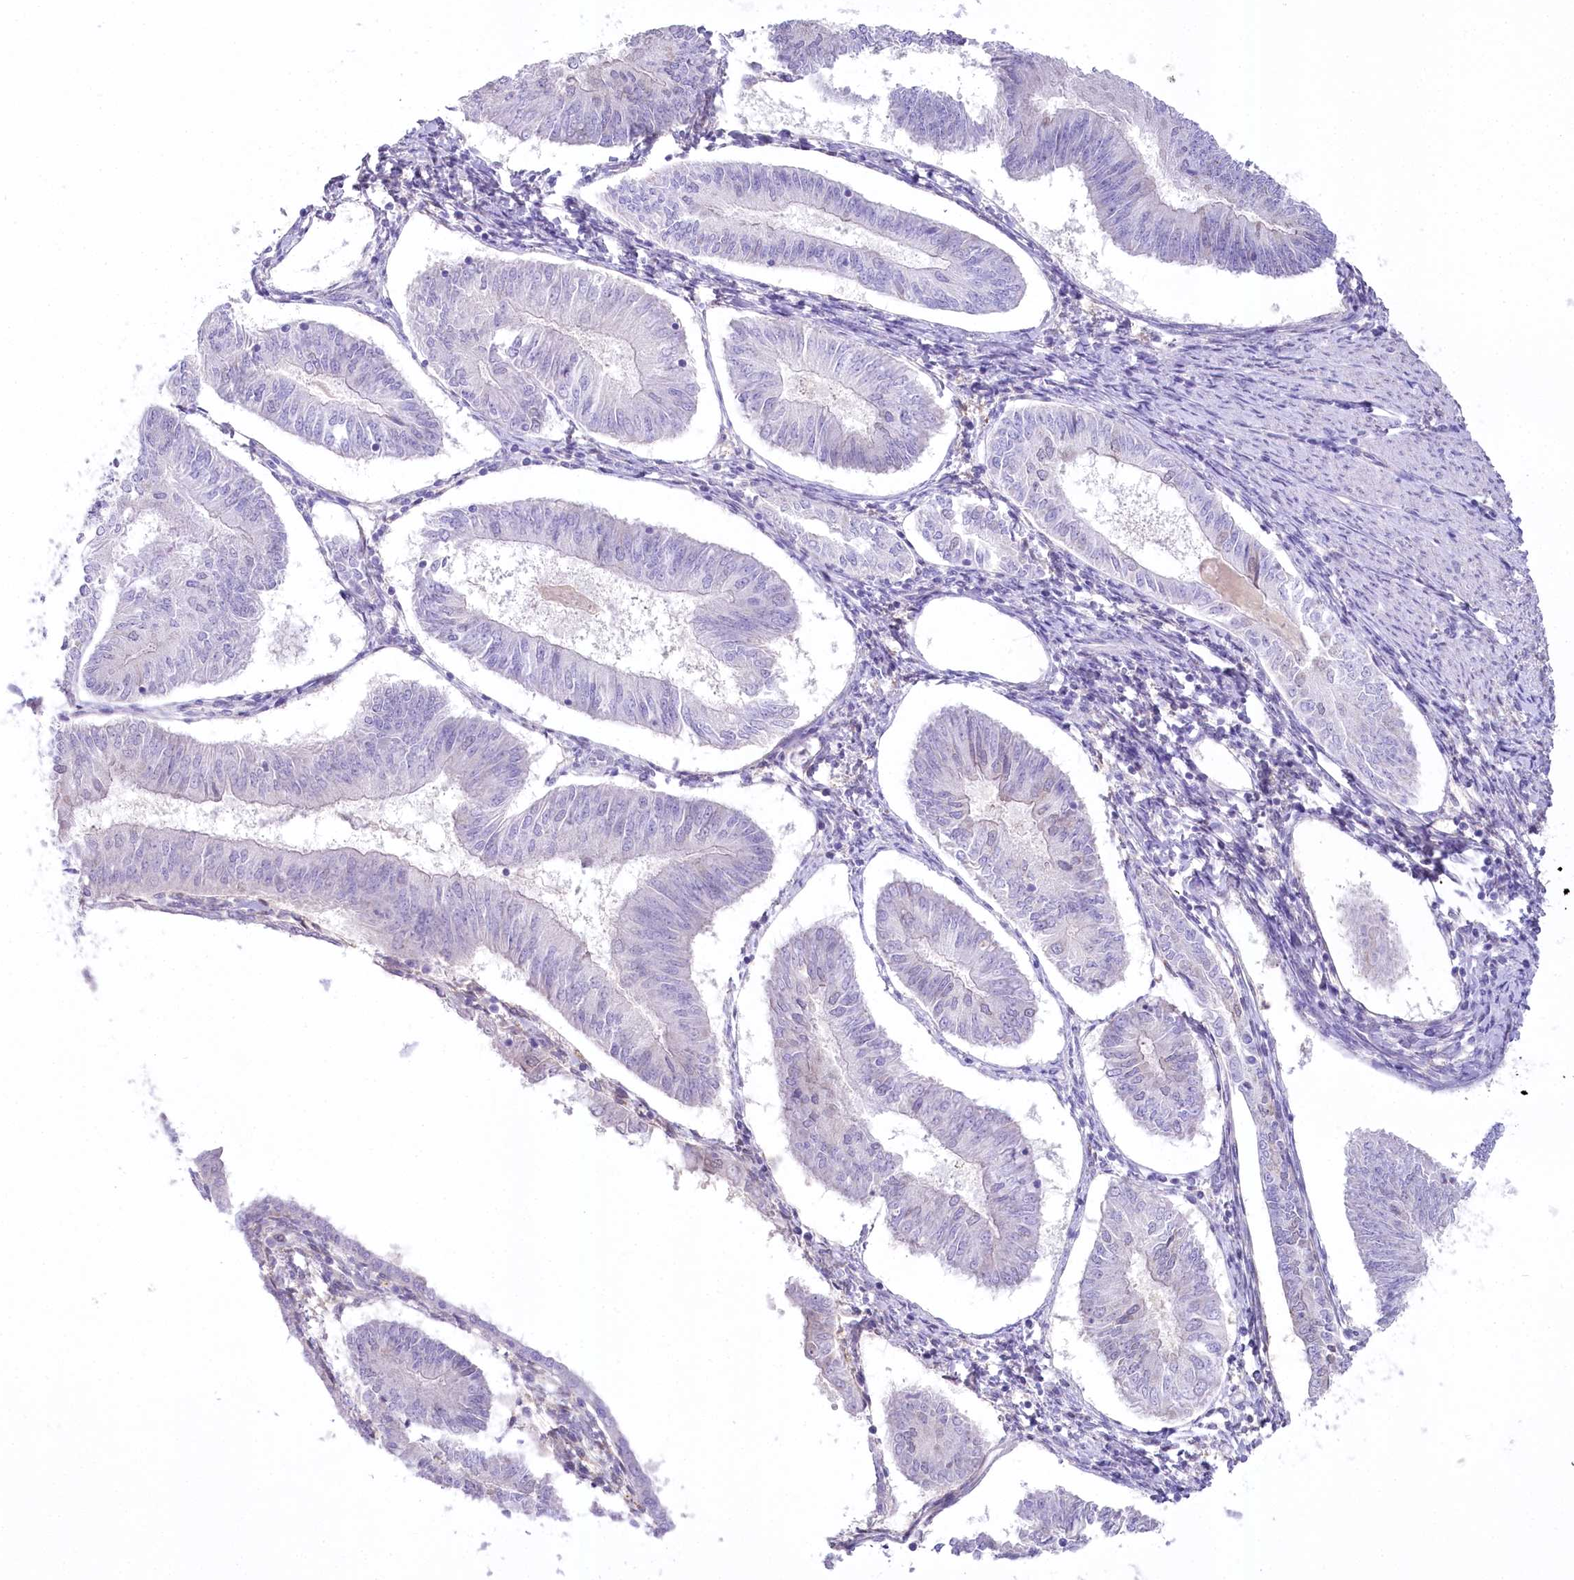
{"staining": {"intensity": "negative", "quantity": "none", "location": "none"}, "tissue": "endometrial cancer", "cell_type": "Tumor cells", "image_type": "cancer", "snomed": [{"axis": "morphology", "description": "Adenocarcinoma, NOS"}, {"axis": "topography", "description": "Endometrium"}], "caption": "DAB (3,3'-diaminobenzidine) immunohistochemical staining of human endometrial cancer (adenocarcinoma) shows no significant positivity in tumor cells.", "gene": "MYOZ1", "patient": {"sex": "female", "age": 58}}